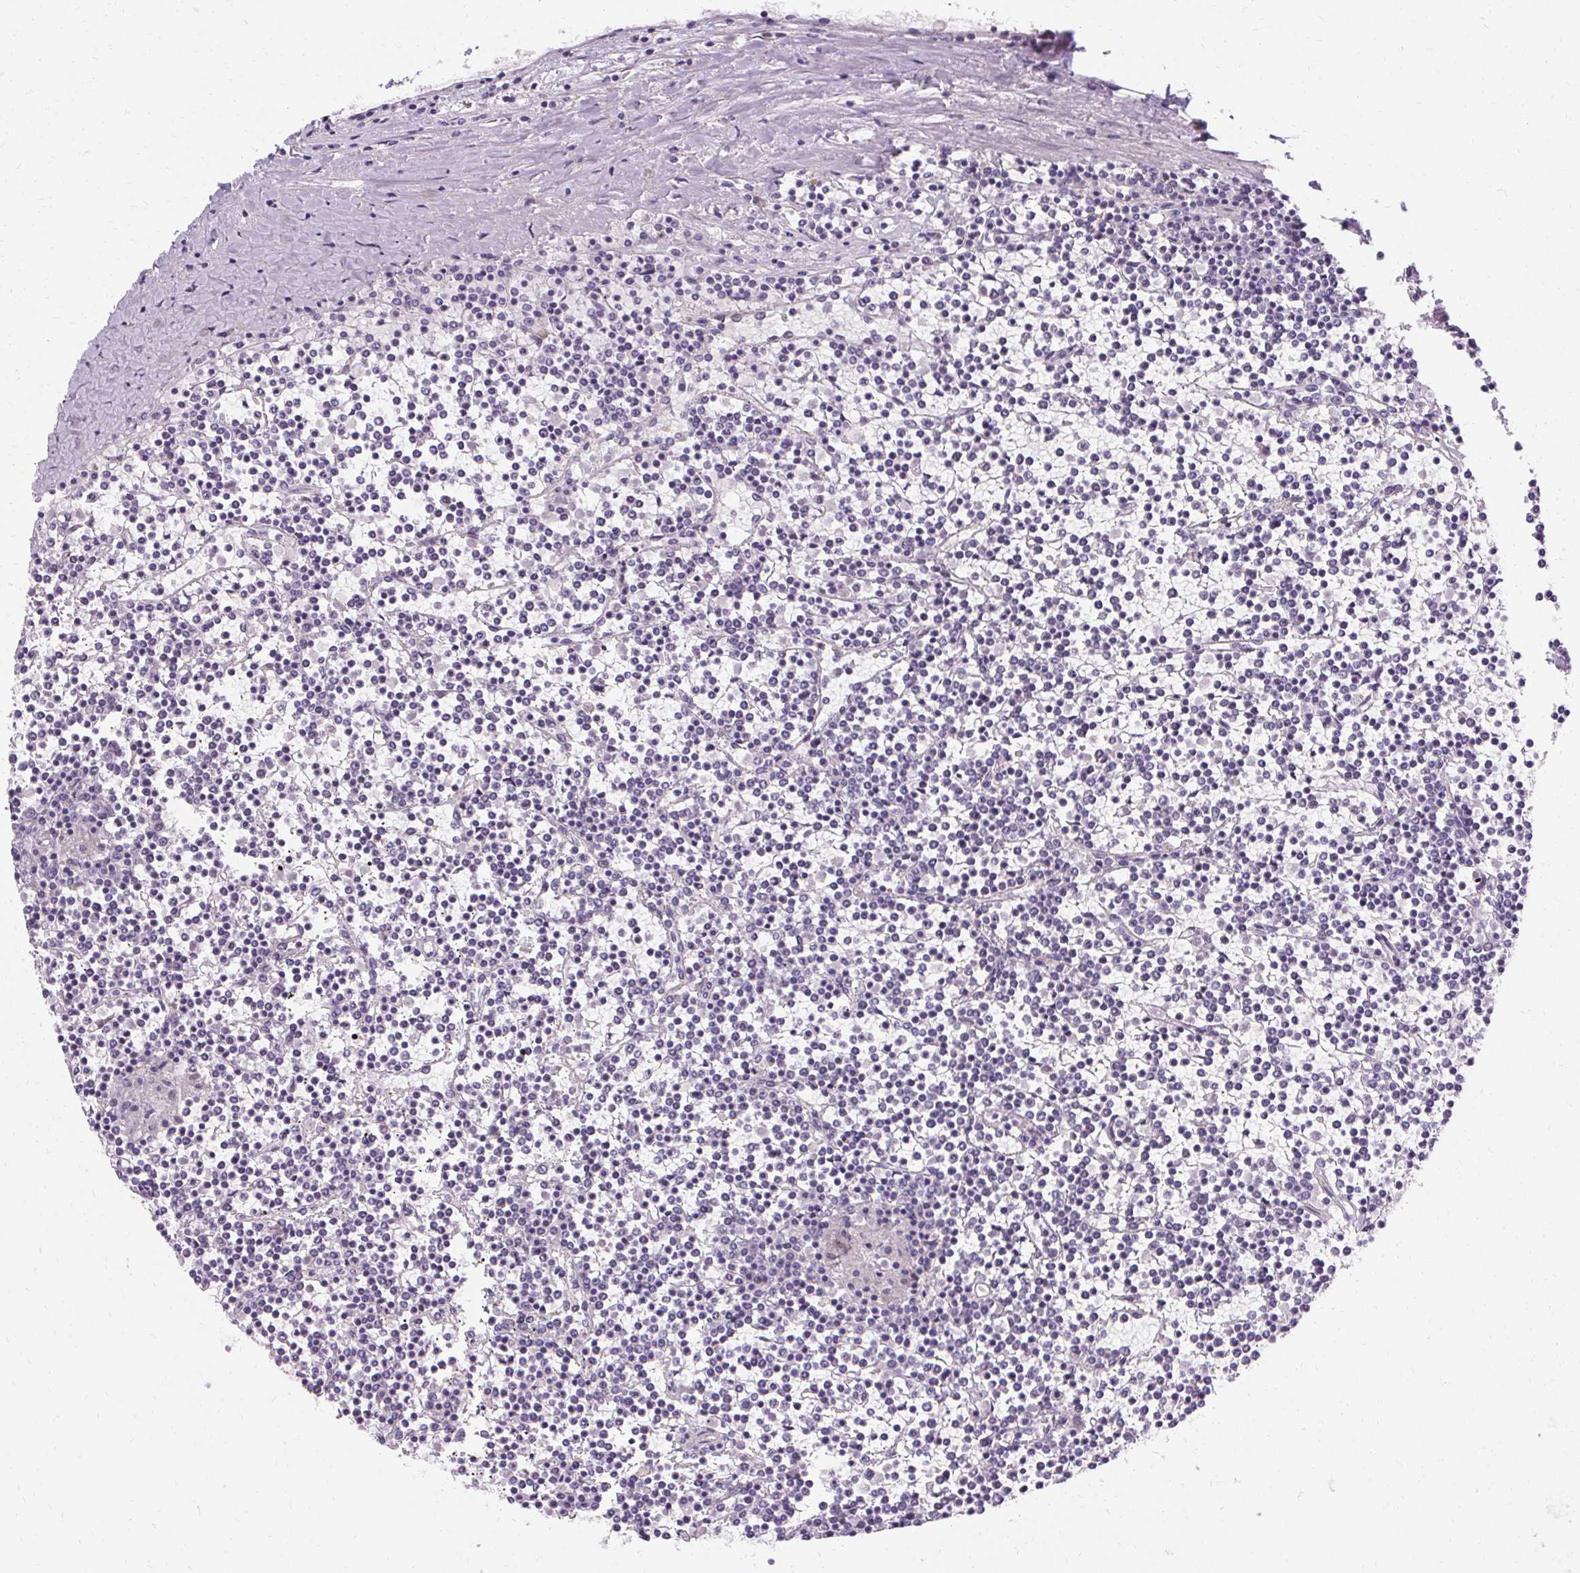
{"staining": {"intensity": "negative", "quantity": "none", "location": "none"}, "tissue": "lymphoma", "cell_type": "Tumor cells", "image_type": "cancer", "snomed": [{"axis": "morphology", "description": "Malignant lymphoma, non-Hodgkin's type, Low grade"}, {"axis": "topography", "description": "Spleen"}], "caption": "This is an immunohistochemistry image of low-grade malignant lymphoma, non-Hodgkin's type. There is no positivity in tumor cells.", "gene": "TRIP13", "patient": {"sex": "female", "age": 19}}